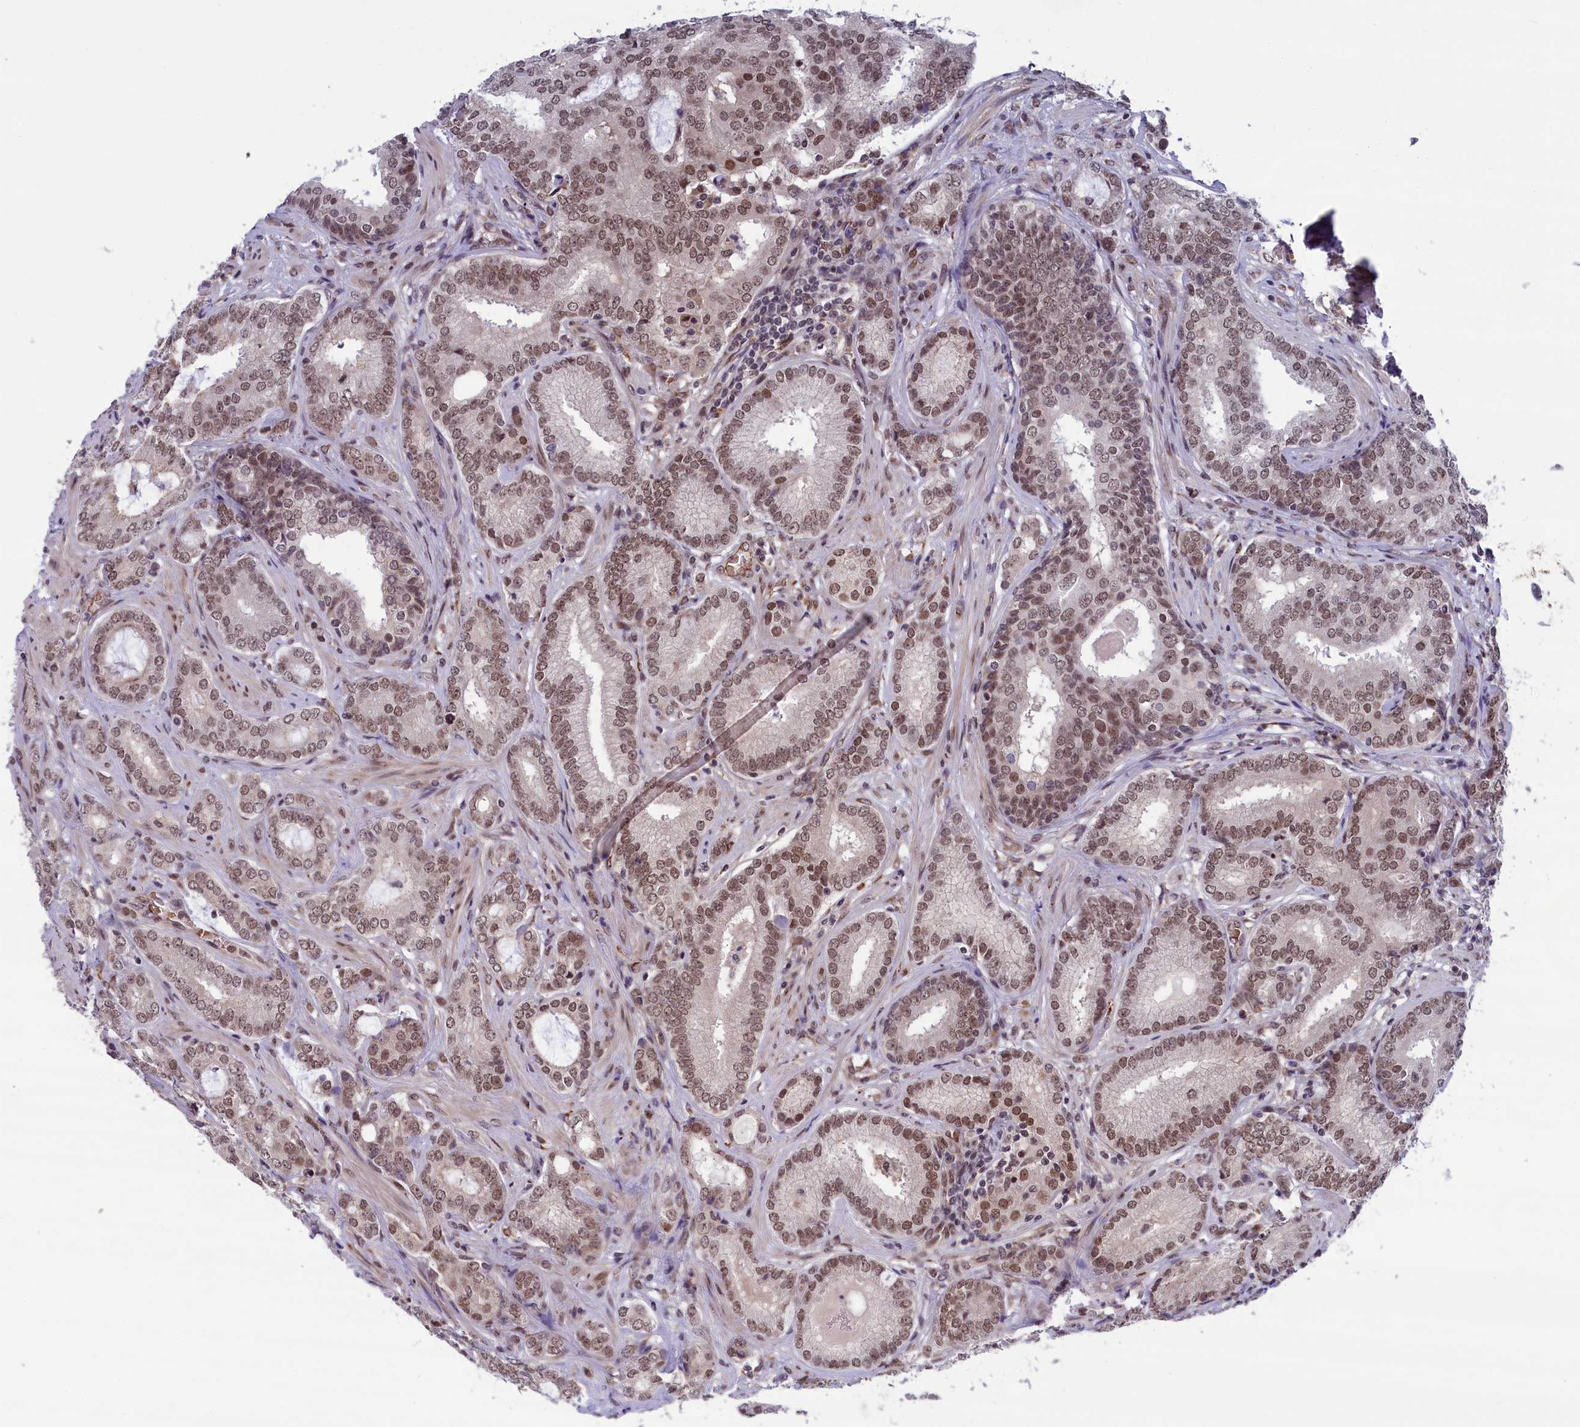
{"staining": {"intensity": "moderate", "quantity": ">75%", "location": "nuclear"}, "tissue": "prostate cancer", "cell_type": "Tumor cells", "image_type": "cancer", "snomed": [{"axis": "morphology", "description": "Adenocarcinoma, High grade"}, {"axis": "topography", "description": "Prostate"}], "caption": "Immunohistochemical staining of human prostate cancer displays medium levels of moderate nuclear protein staining in approximately >75% of tumor cells.", "gene": "MPHOSPH8", "patient": {"sex": "male", "age": 63}}